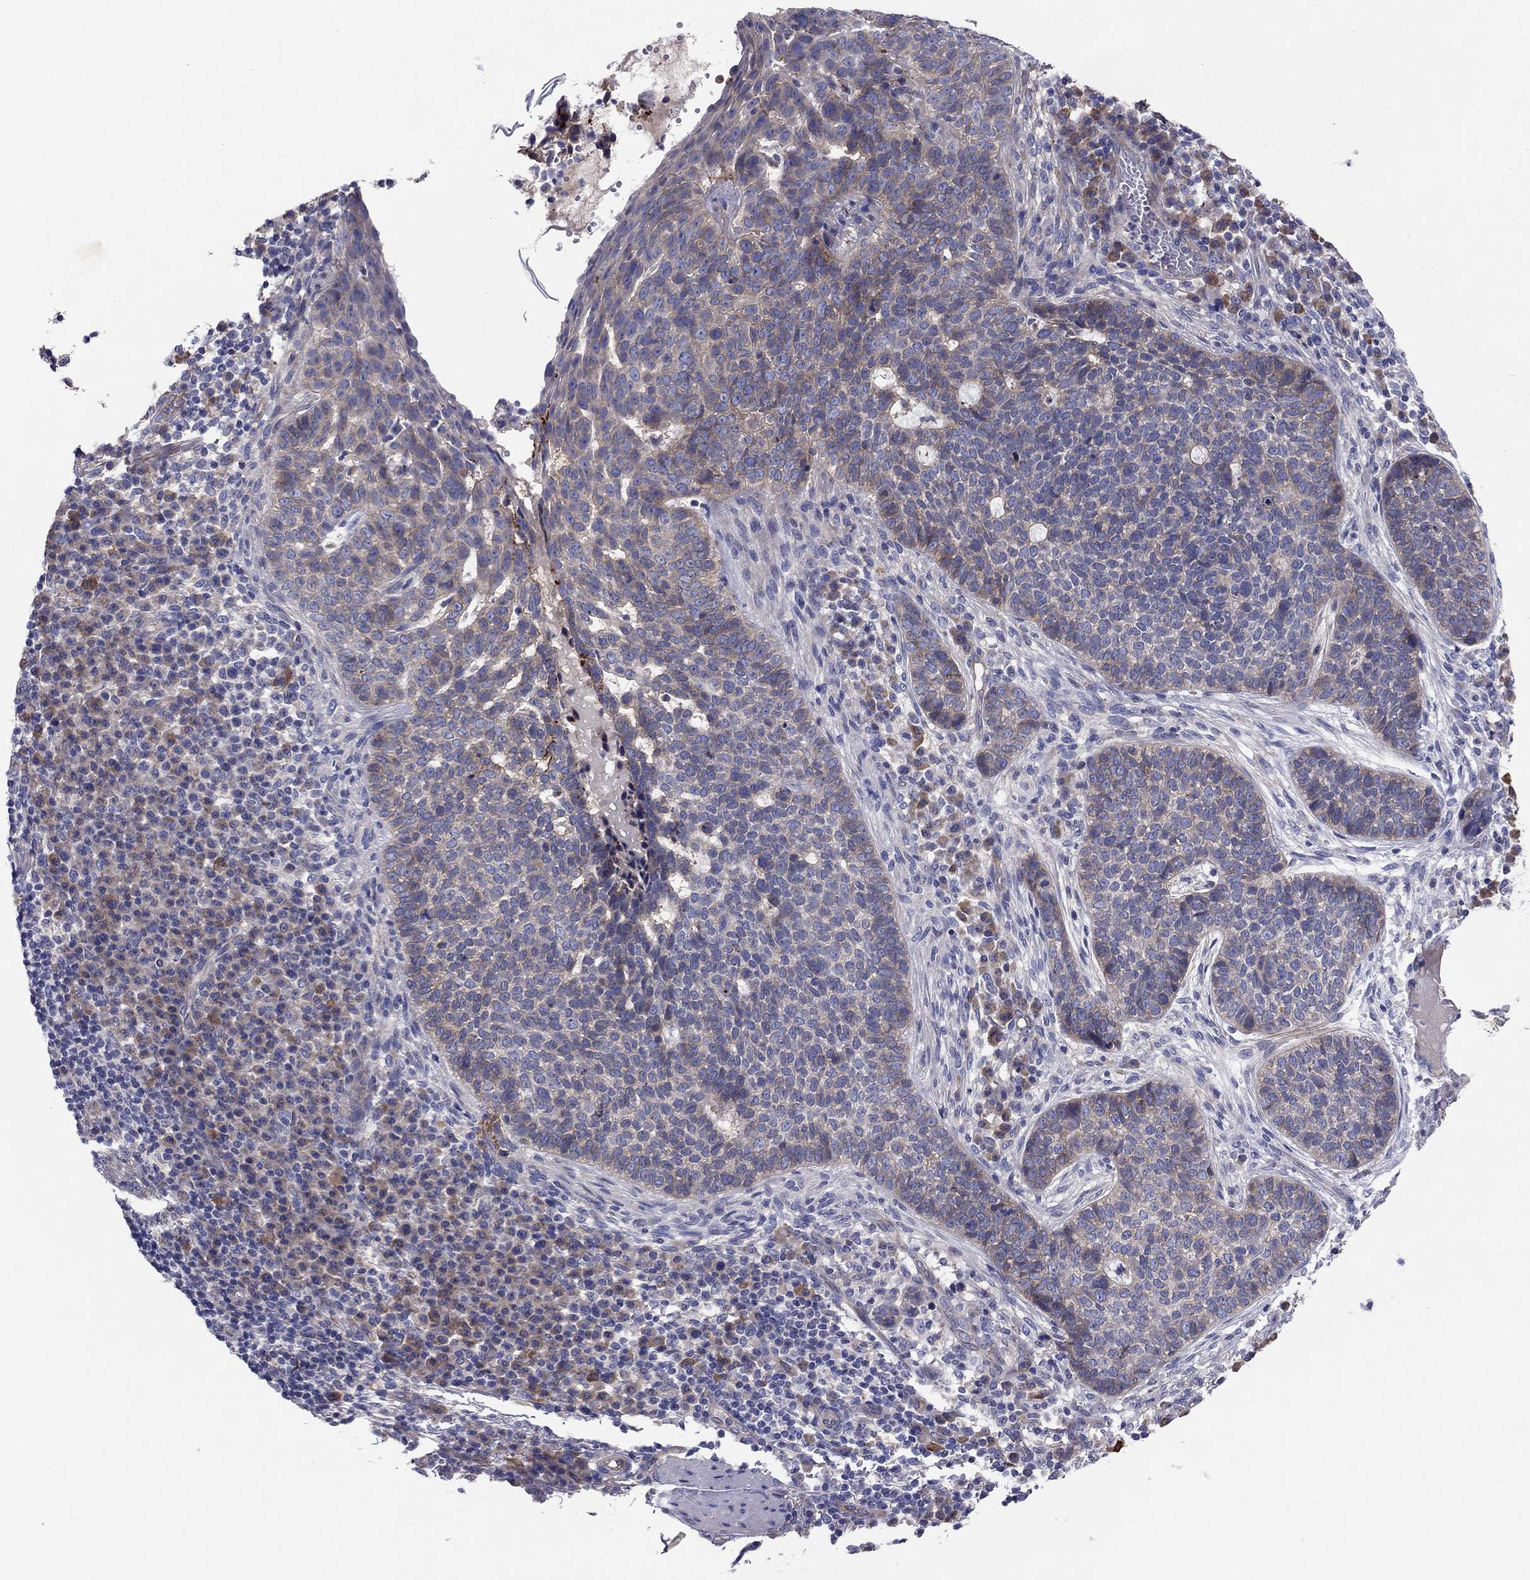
{"staining": {"intensity": "negative", "quantity": "none", "location": "none"}, "tissue": "skin cancer", "cell_type": "Tumor cells", "image_type": "cancer", "snomed": [{"axis": "morphology", "description": "Basal cell carcinoma"}, {"axis": "topography", "description": "Skin"}], "caption": "Immunohistochemistry photomicrograph of skin cancer stained for a protein (brown), which shows no expression in tumor cells.", "gene": "EMP2", "patient": {"sex": "female", "age": 69}}